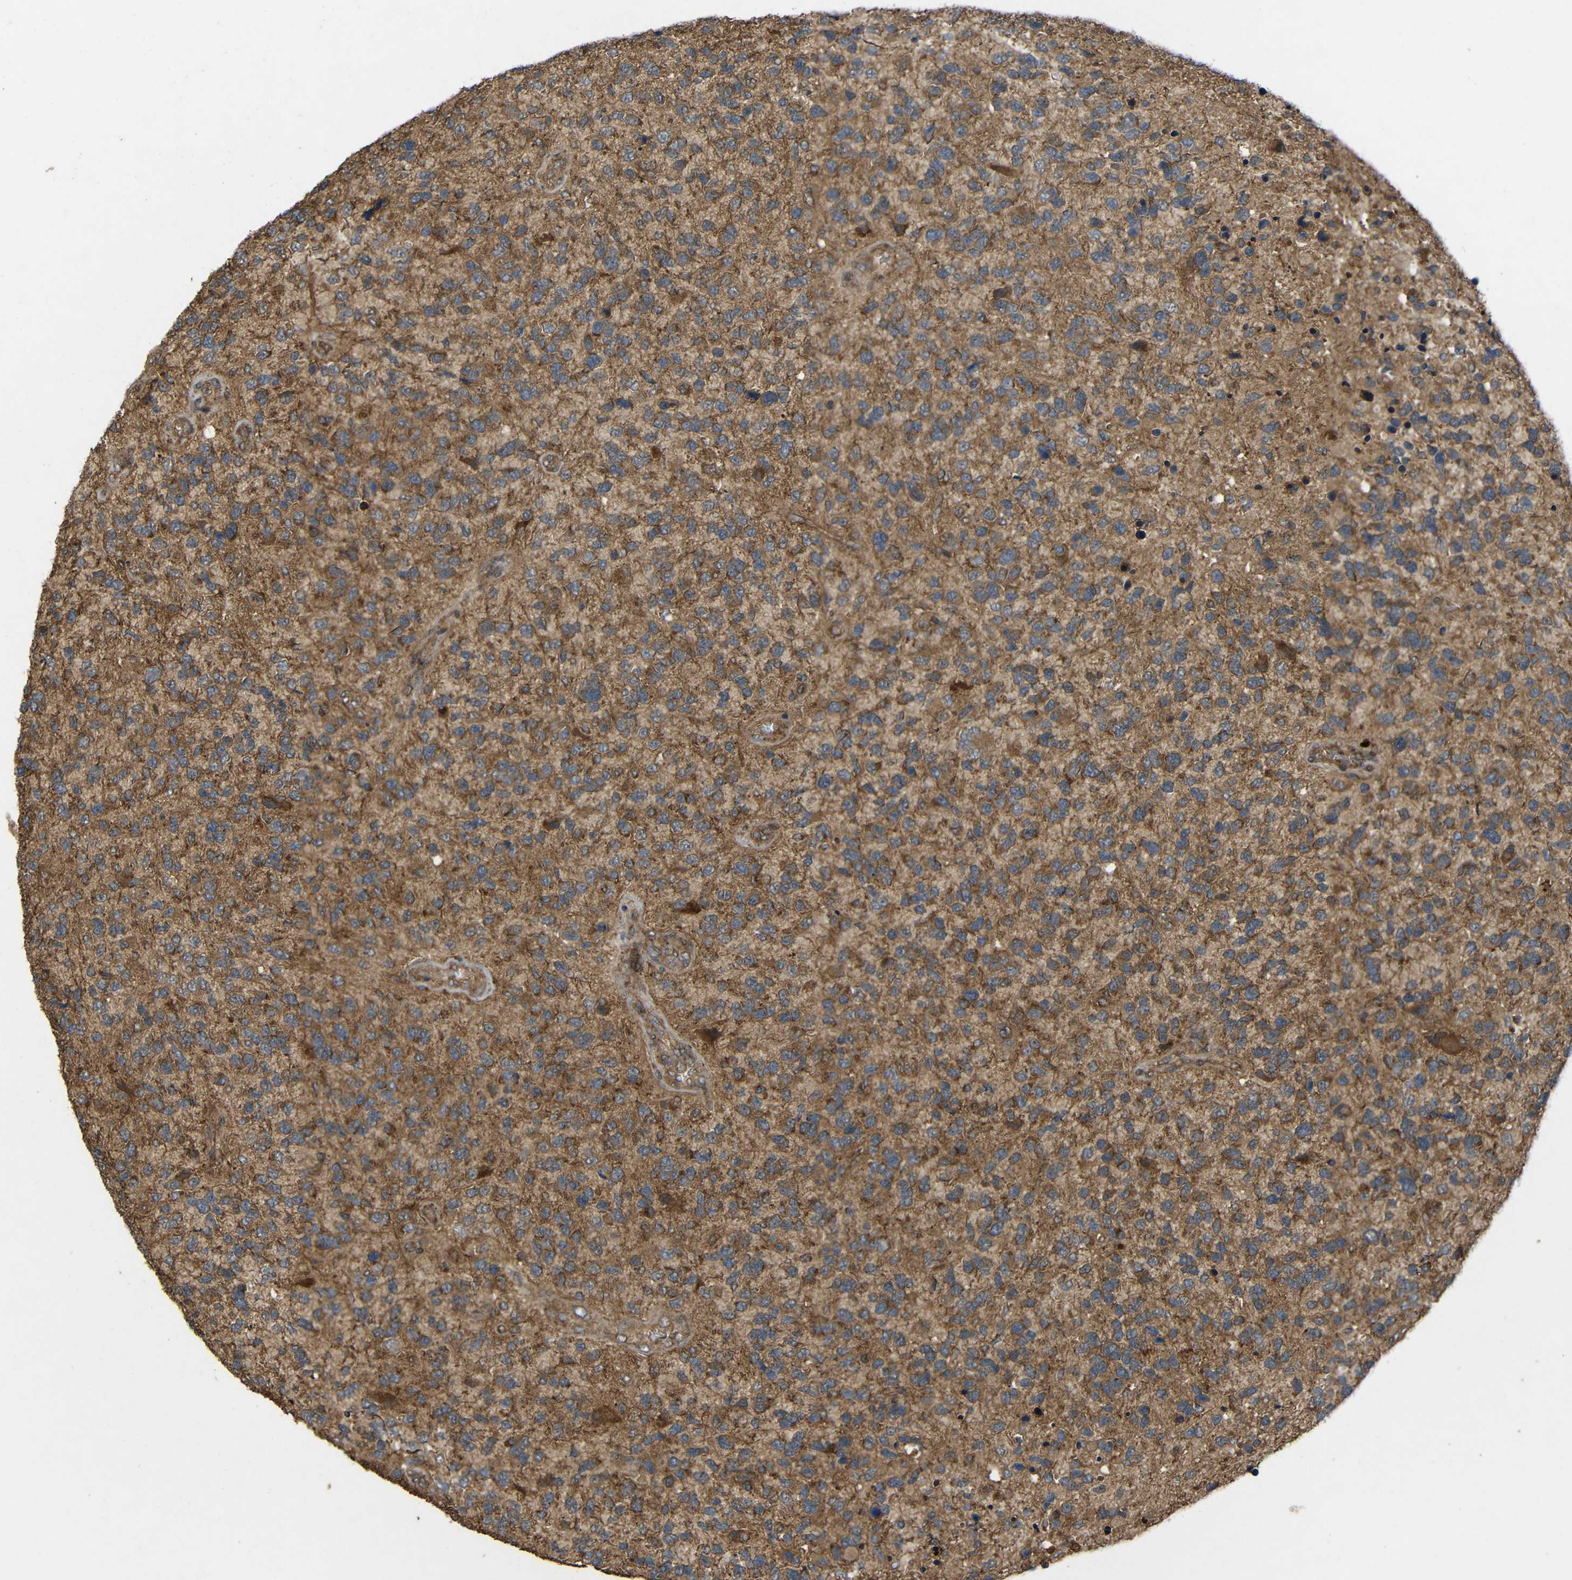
{"staining": {"intensity": "moderate", "quantity": ">75%", "location": "cytoplasmic/membranous"}, "tissue": "glioma", "cell_type": "Tumor cells", "image_type": "cancer", "snomed": [{"axis": "morphology", "description": "Glioma, malignant, High grade"}, {"axis": "topography", "description": "Brain"}], "caption": "Human glioma stained for a protein (brown) reveals moderate cytoplasmic/membranous positive positivity in about >75% of tumor cells.", "gene": "C1GALT1", "patient": {"sex": "female", "age": 58}}